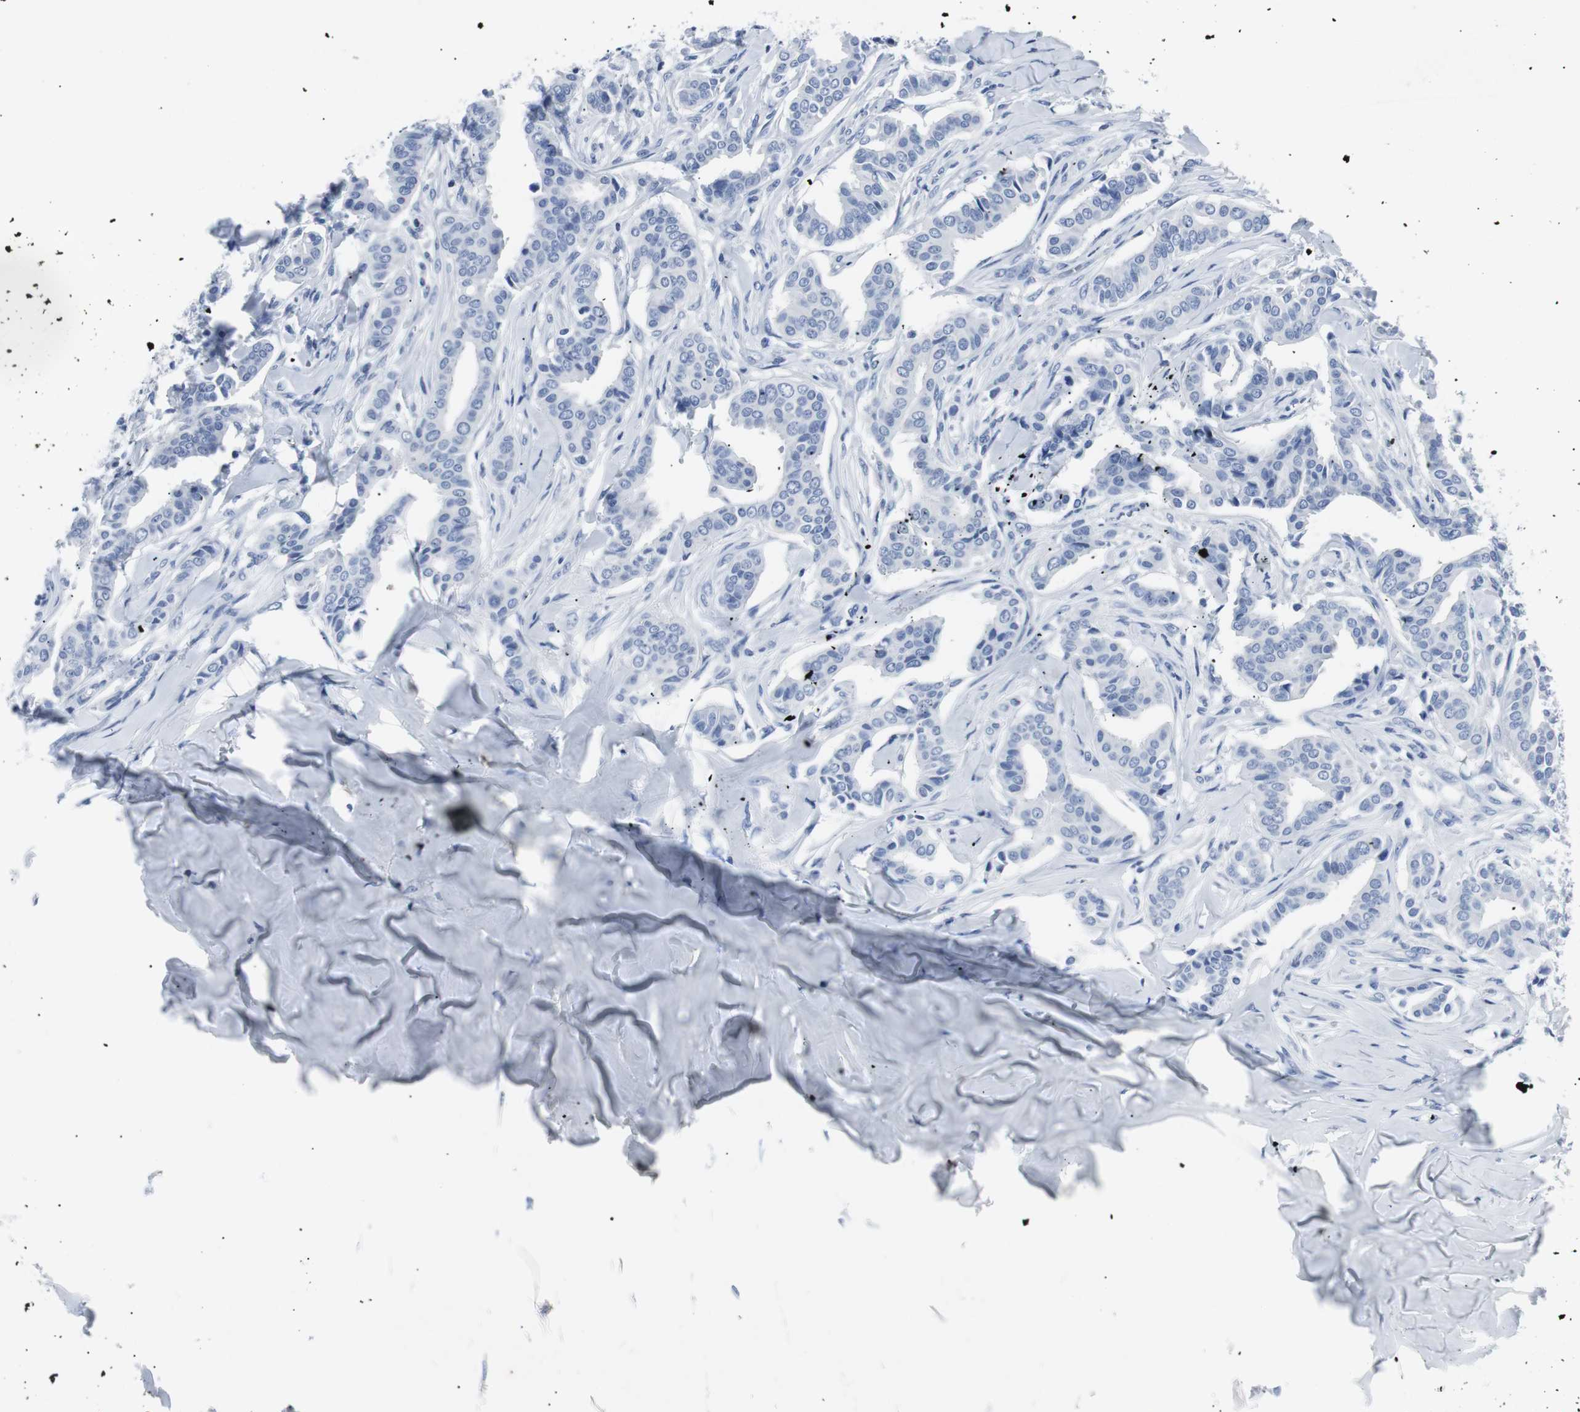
{"staining": {"intensity": "negative", "quantity": "none", "location": "none"}, "tissue": "head and neck cancer", "cell_type": "Tumor cells", "image_type": "cancer", "snomed": [{"axis": "morphology", "description": "Adenocarcinoma, NOS"}, {"axis": "topography", "description": "Salivary gland"}, {"axis": "topography", "description": "Head-Neck"}], "caption": "Immunohistochemistry (IHC) photomicrograph of human adenocarcinoma (head and neck) stained for a protein (brown), which reveals no expression in tumor cells. (DAB immunohistochemistry (IHC), high magnification).", "gene": "GAP43", "patient": {"sex": "female", "age": 59}}